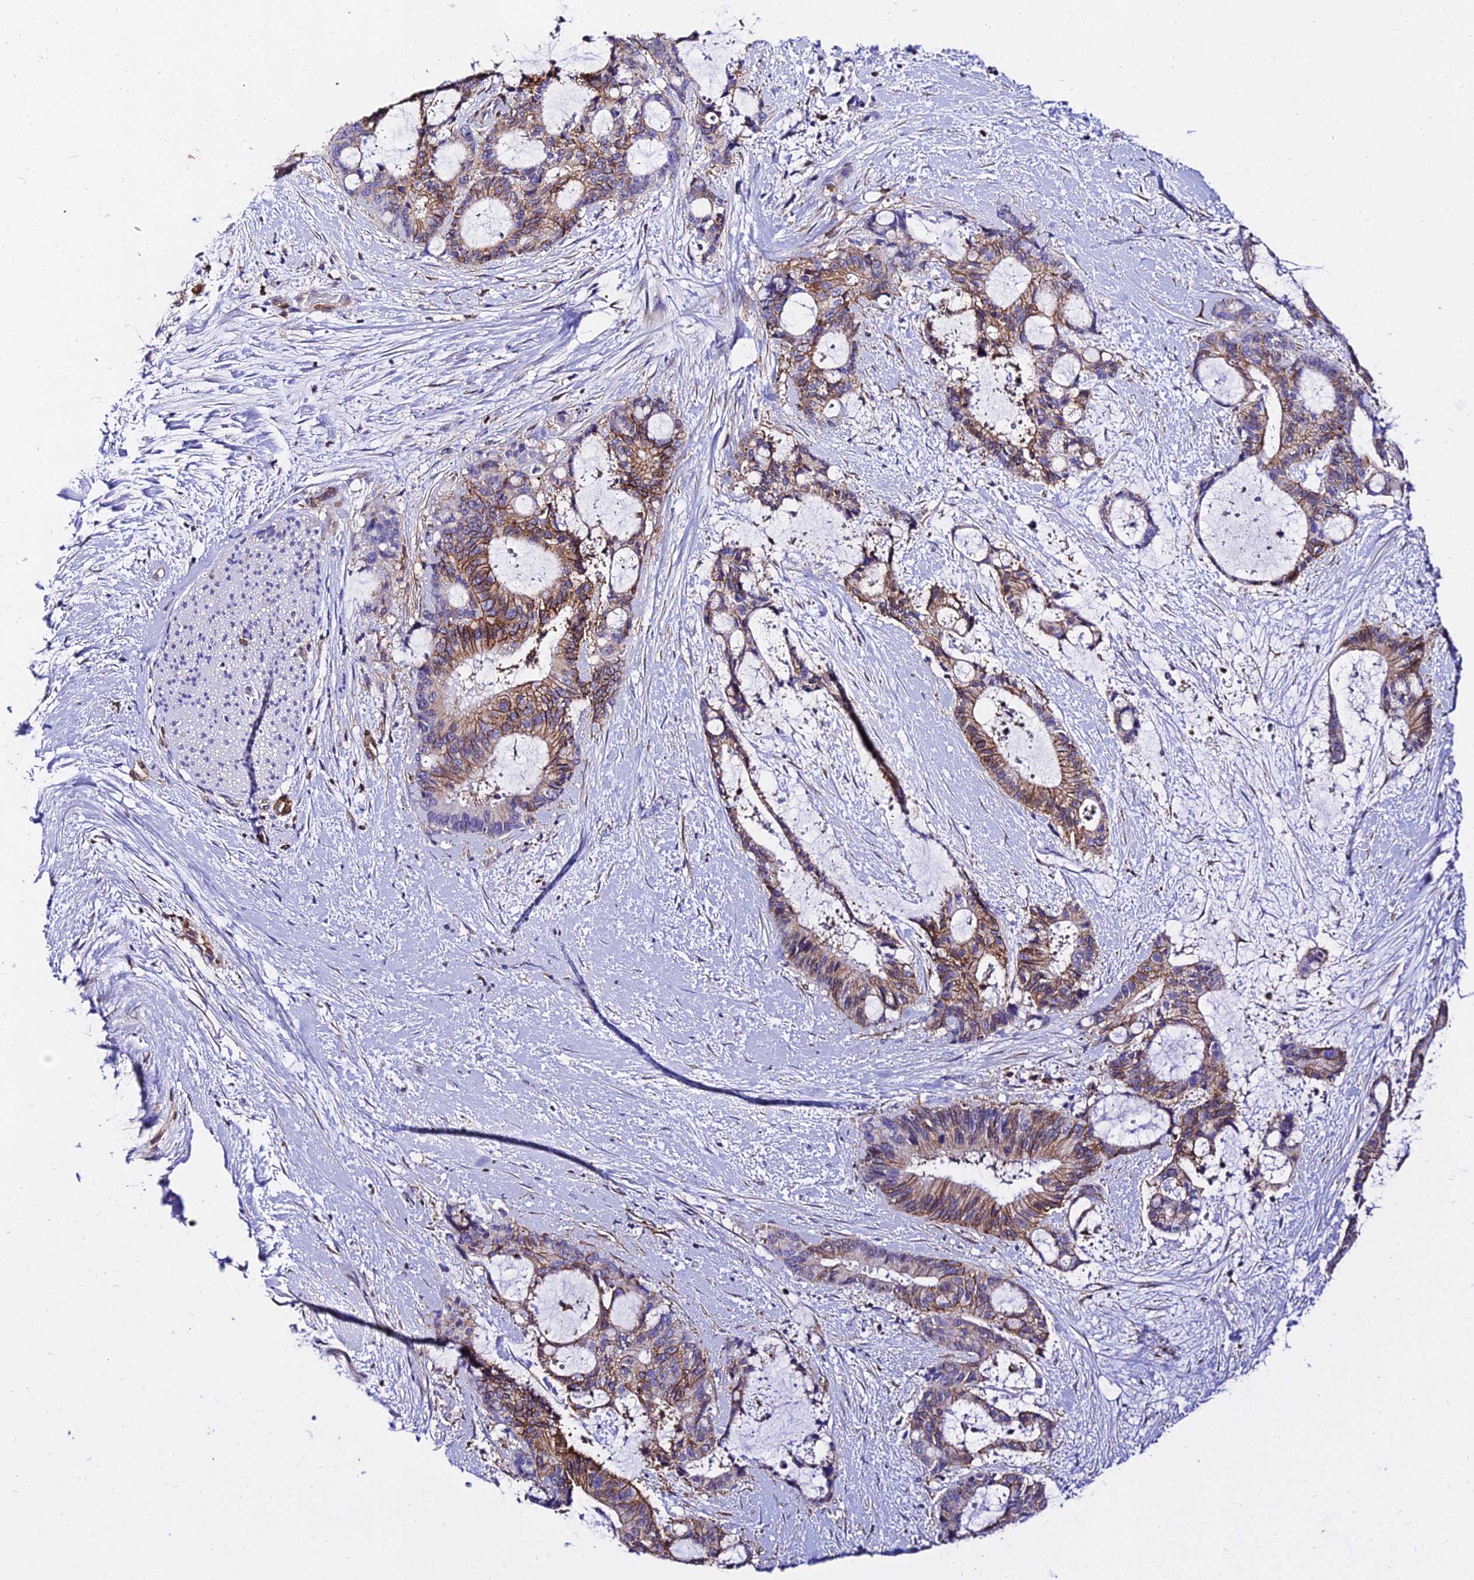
{"staining": {"intensity": "moderate", "quantity": ">75%", "location": "cytoplasmic/membranous"}, "tissue": "liver cancer", "cell_type": "Tumor cells", "image_type": "cancer", "snomed": [{"axis": "morphology", "description": "Normal tissue, NOS"}, {"axis": "morphology", "description": "Cholangiocarcinoma"}, {"axis": "topography", "description": "Liver"}, {"axis": "topography", "description": "Peripheral nerve tissue"}], "caption": "Protein expression analysis of liver cancer reveals moderate cytoplasmic/membranous staining in about >75% of tumor cells.", "gene": "CSRP1", "patient": {"sex": "female", "age": 73}}